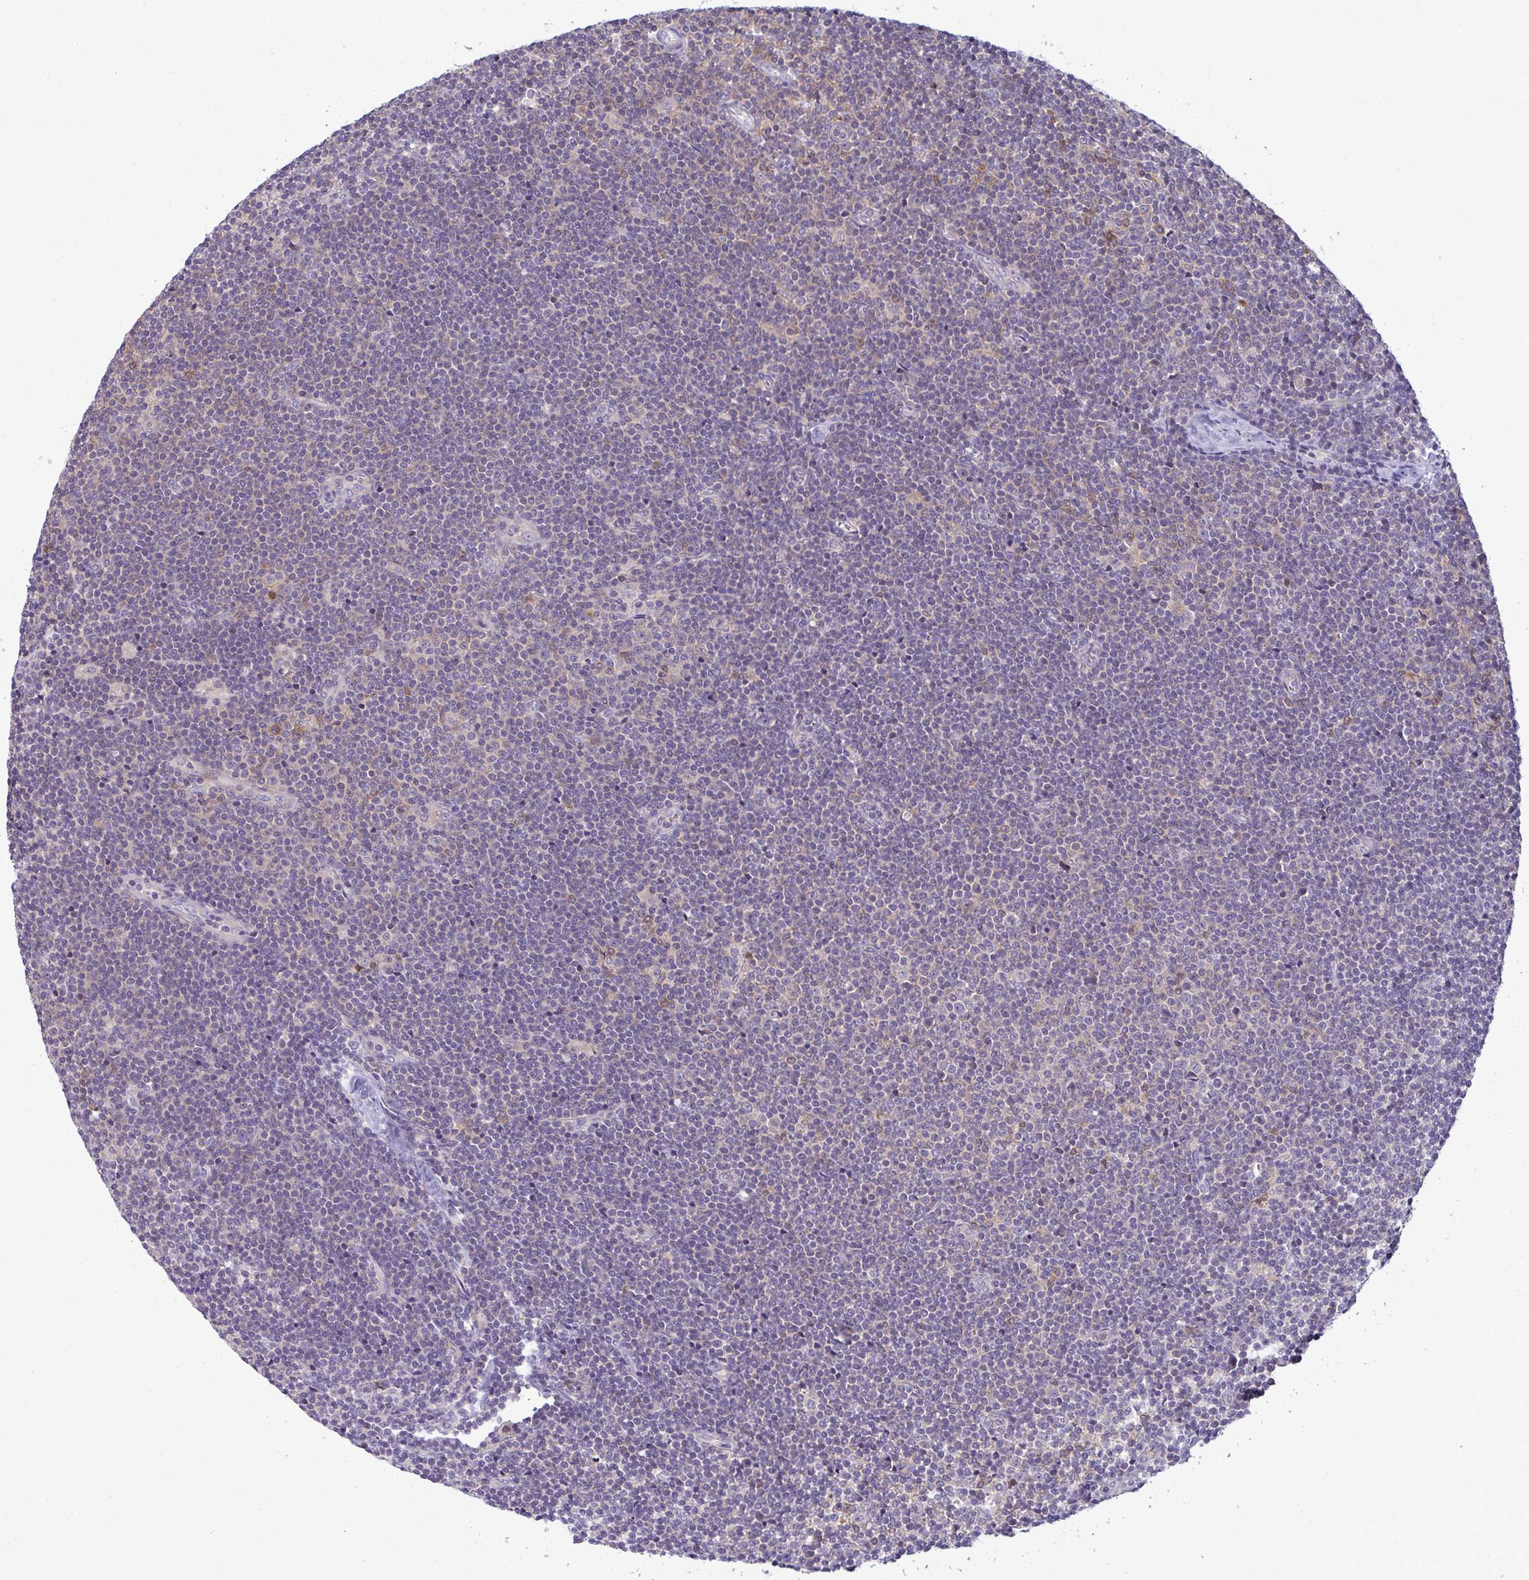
{"staining": {"intensity": "negative", "quantity": "none", "location": "none"}, "tissue": "lymphoma", "cell_type": "Tumor cells", "image_type": "cancer", "snomed": [{"axis": "morphology", "description": "Malignant lymphoma, non-Hodgkin's type, Low grade"}, {"axis": "topography", "description": "Lymph node"}], "caption": "This is an IHC micrograph of human low-grade malignant lymphoma, non-Hodgkin's type. There is no staining in tumor cells.", "gene": "SLC30A6", "patient": {"sex": "male", "age": 48}}